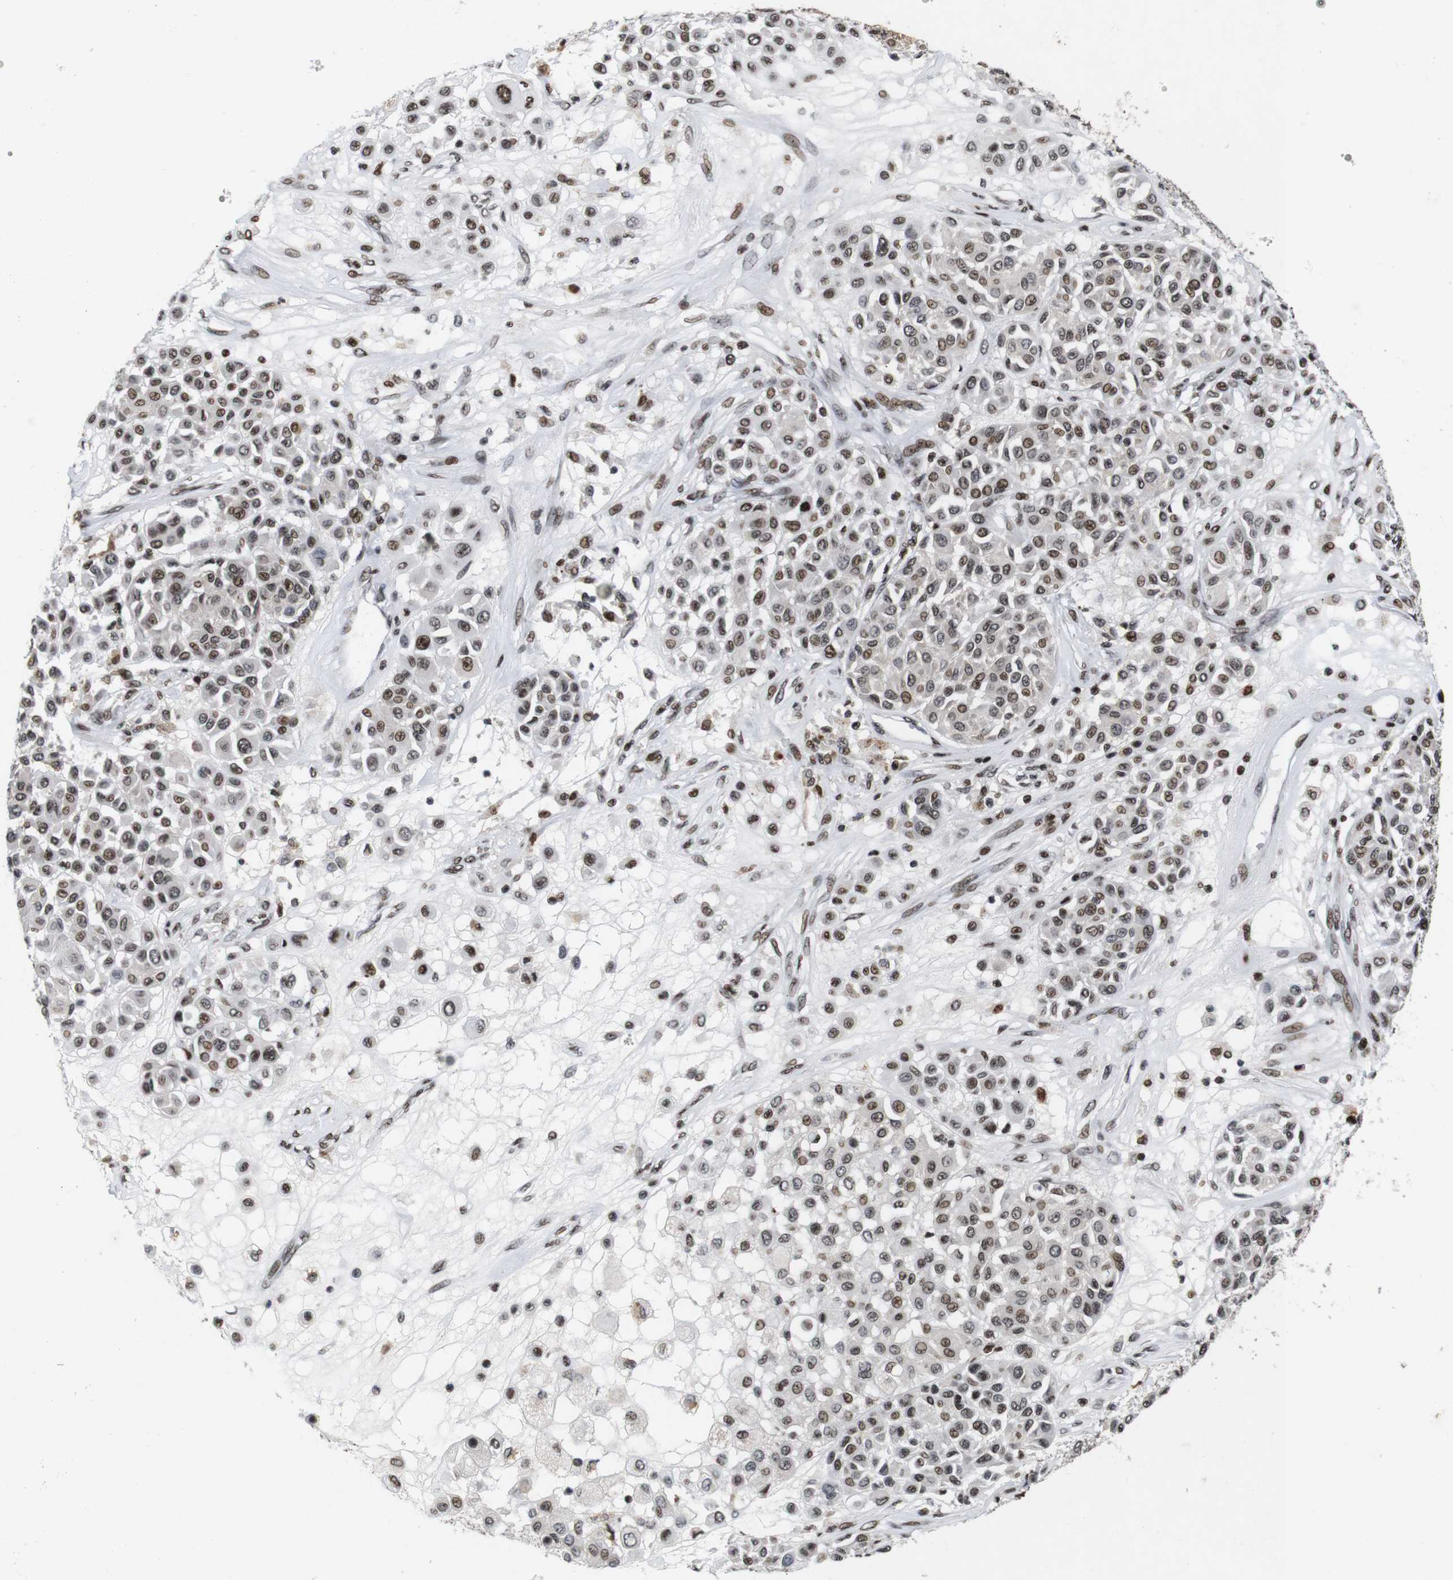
{"staining": {"intensity": "moderate", "quantity": ">75%", "location": "nuclear"}, "tissue": "melanoma", "cell_type": "Tumor cells", "image_type": "cancer", "snomed": [{"axis": "morphology", "description": "Malignant melanoma, Metastatic site"}, {"axis": "topography", "description": "Soft tissue"}], "caption": "Approximately >75% of tumor cells in malignant melanoma (metastatic site) display moderate nuclear protein staining as visualized by brown immunohistochemical staining.", "gene": "MAGEH1", "patient": {"sex": "male", "age": 41}}